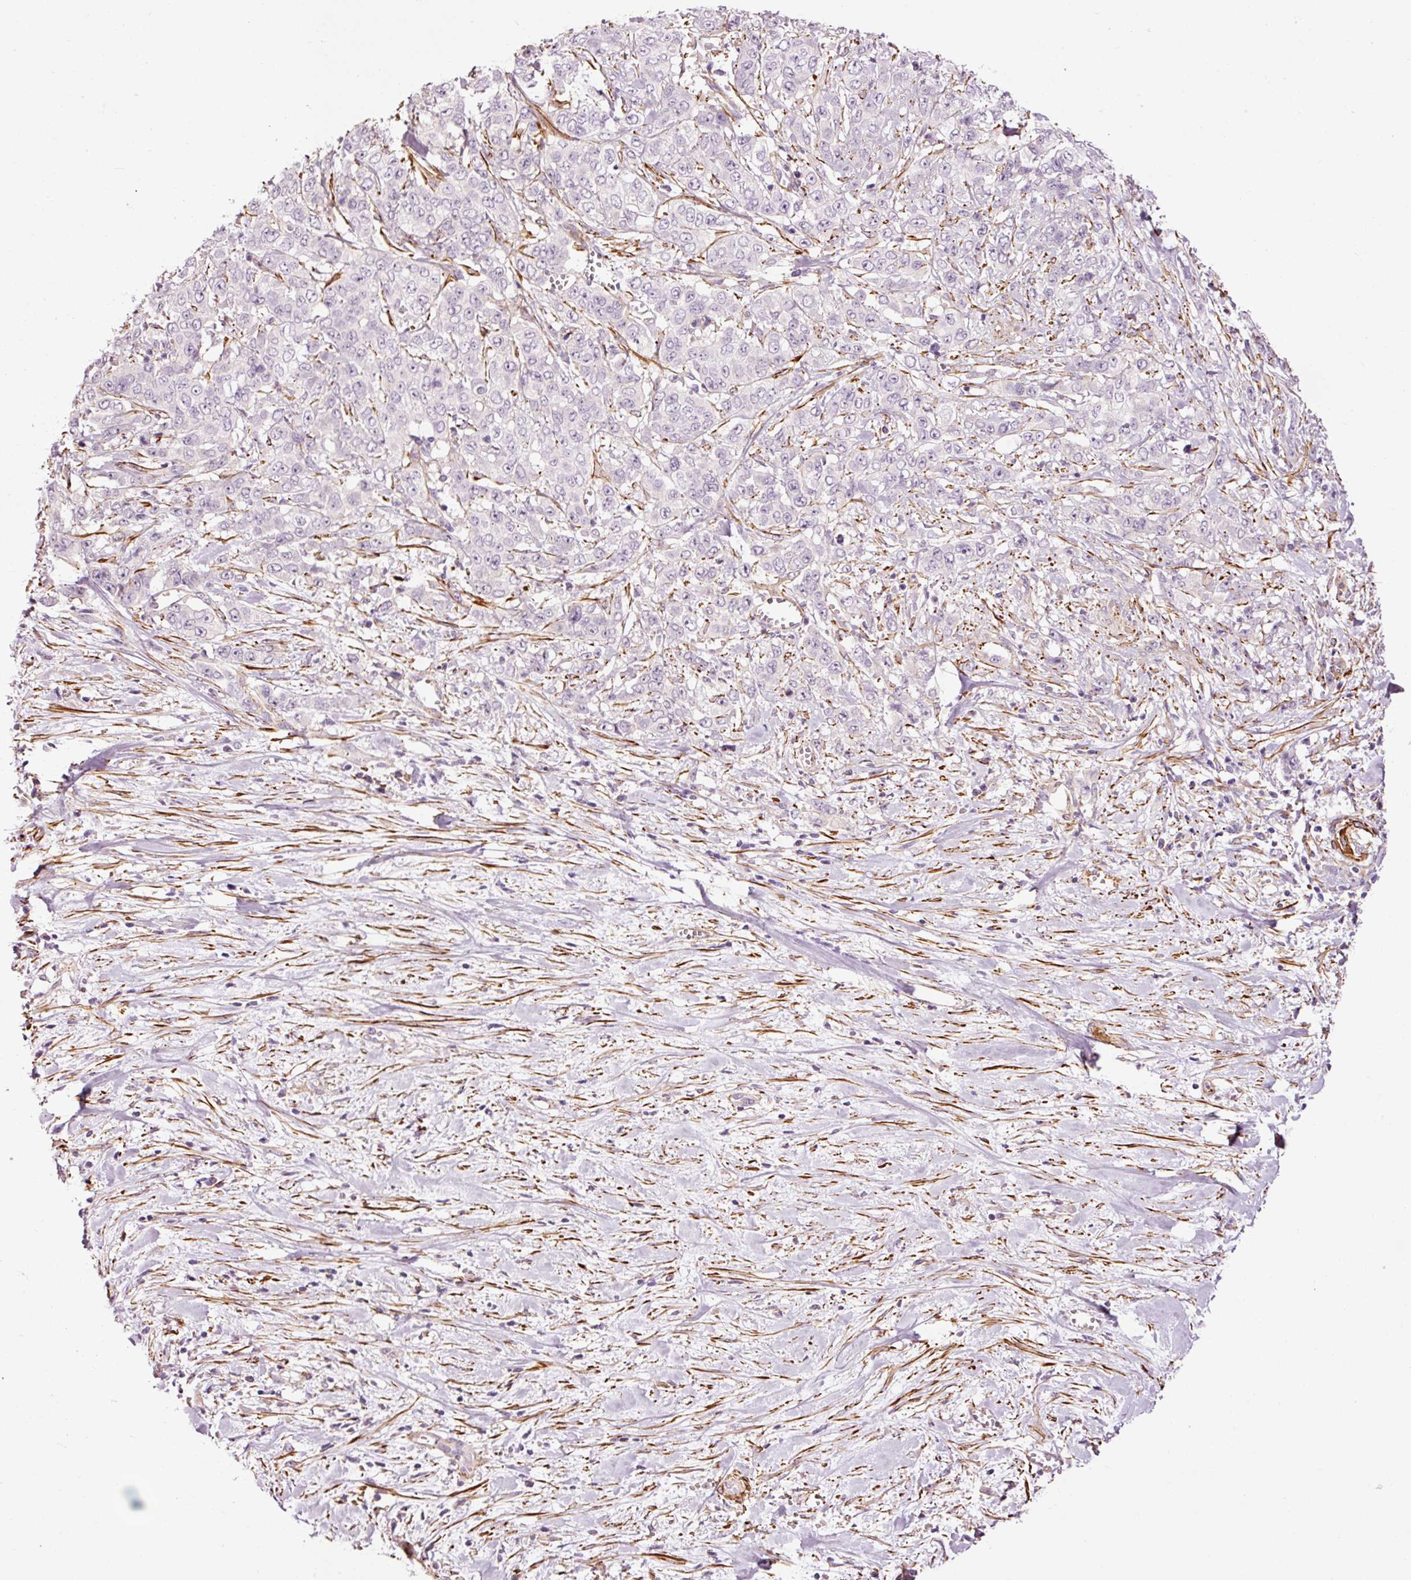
{"staining": {"intensity": "negative", "quantity": "none", "location": "none"}, "tissue": "stomach cancer", "cell_type": "Tumor cells", "image_type": "cancer", "snomed": [{"axis": "morphology", "description": "Adenocarcinoma, NOS"}, {"axis": "topography", "description": "Stomach, upper"}], "caption": "High power microscopy histopathology image of an IHC micrograph of adenocarcinoma (stomach), revealing no significant expression in tumor cells.", "gene": "ANKRD20A1", "patient": {"sex": "male", "age": 62}}